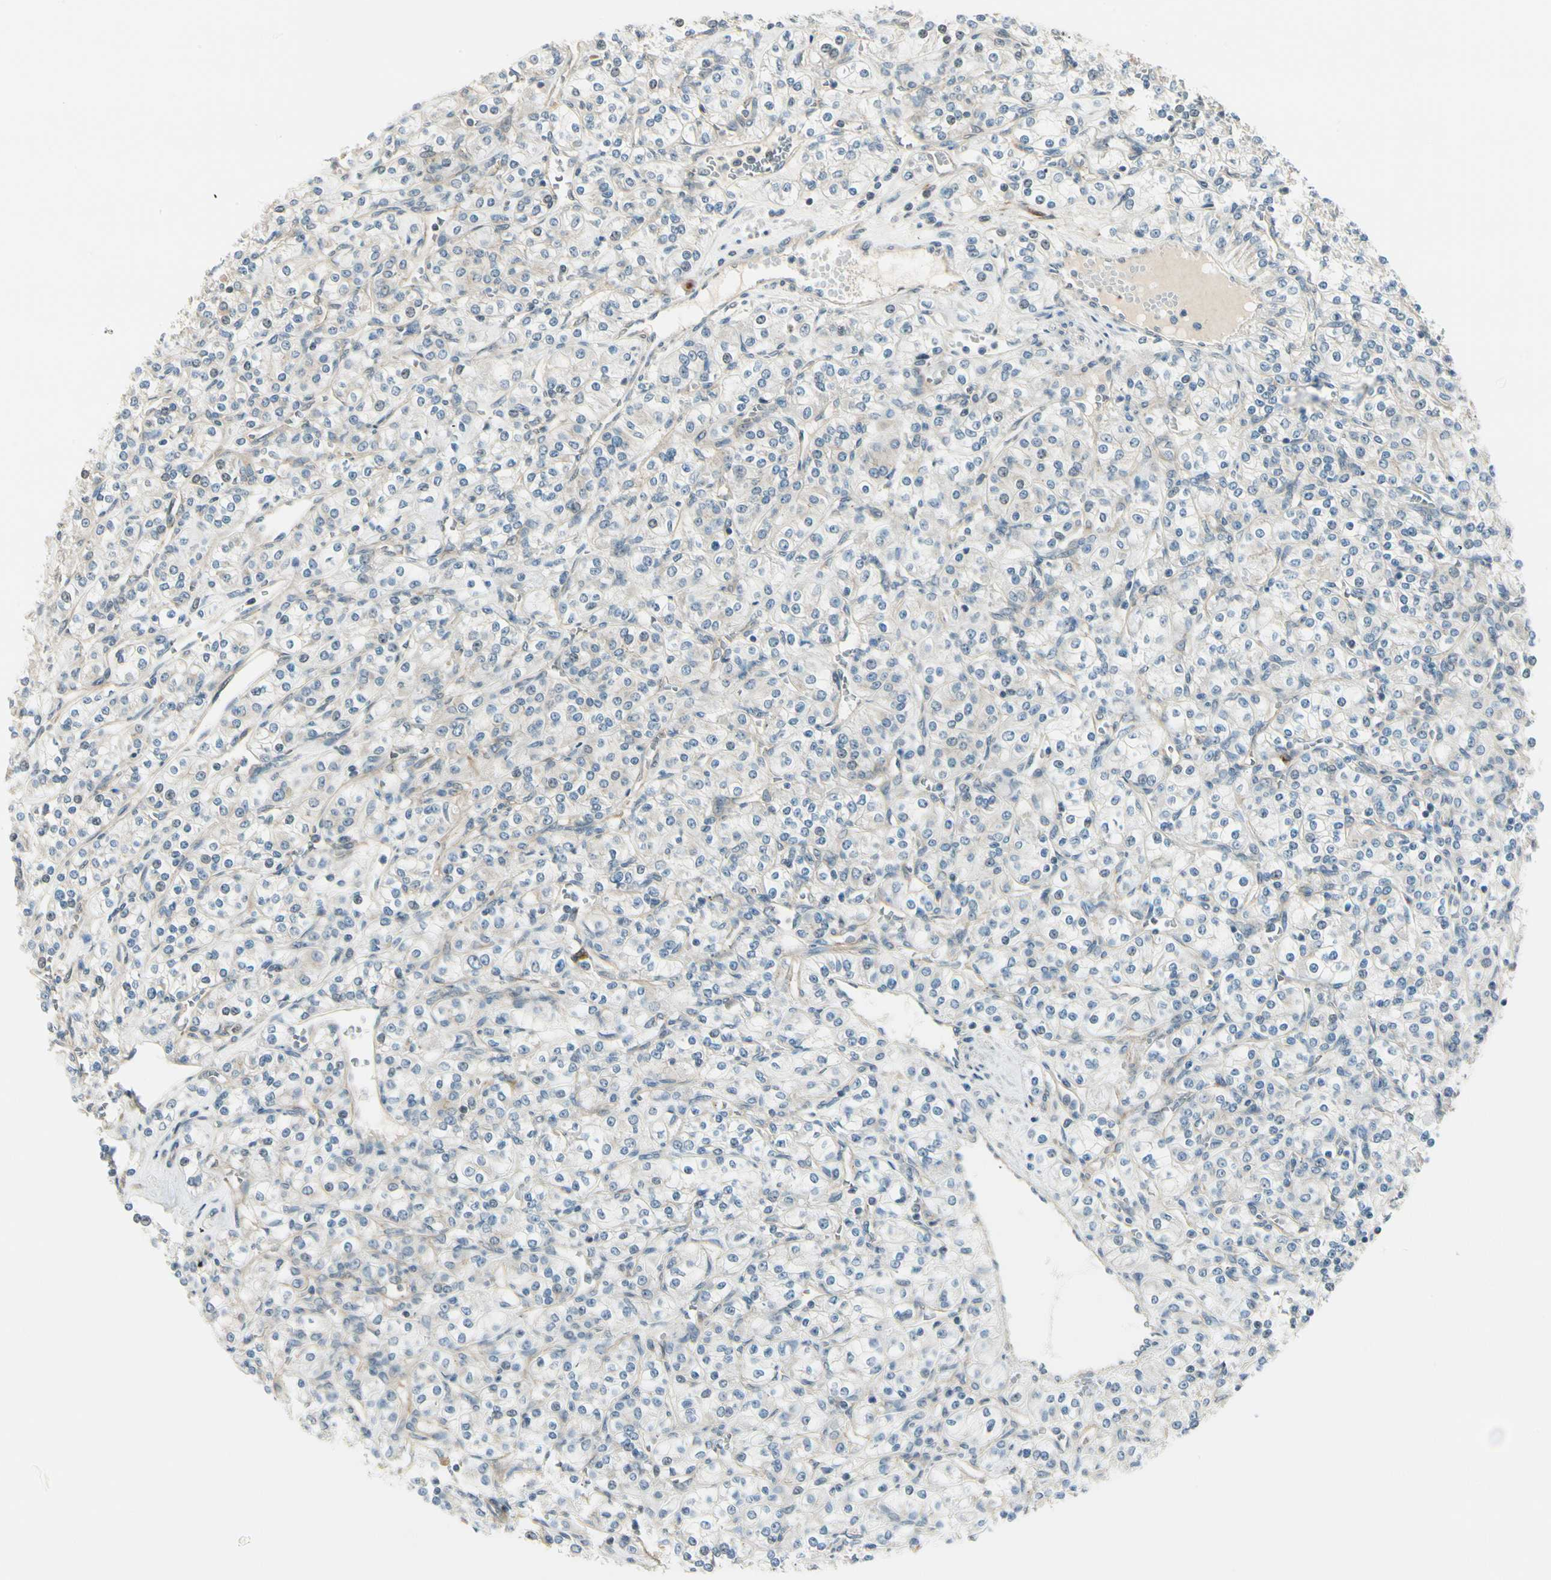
{"staining": {"intensity": "negative", "quantity": "none", "location": "none"}, "tissue": "renal cancer", "cell_type": "Tumor cells", "image_type": "cancer", "snomed": [{"axis": "morphology", "description": "Adenocarcinoma, NOS"}, {"axis": "topography", "description": "Kidney"}], "caption": "Immunohistochemistry histopathology image of neoplastic tissue: human renal adenocarcinoma stained with DAB (3,3'-diaminobenzidine) reveals no significant protein positivity in tumor cells.", "gene": "MANSC1", "patient": {"sex": "male", "age": 77}}